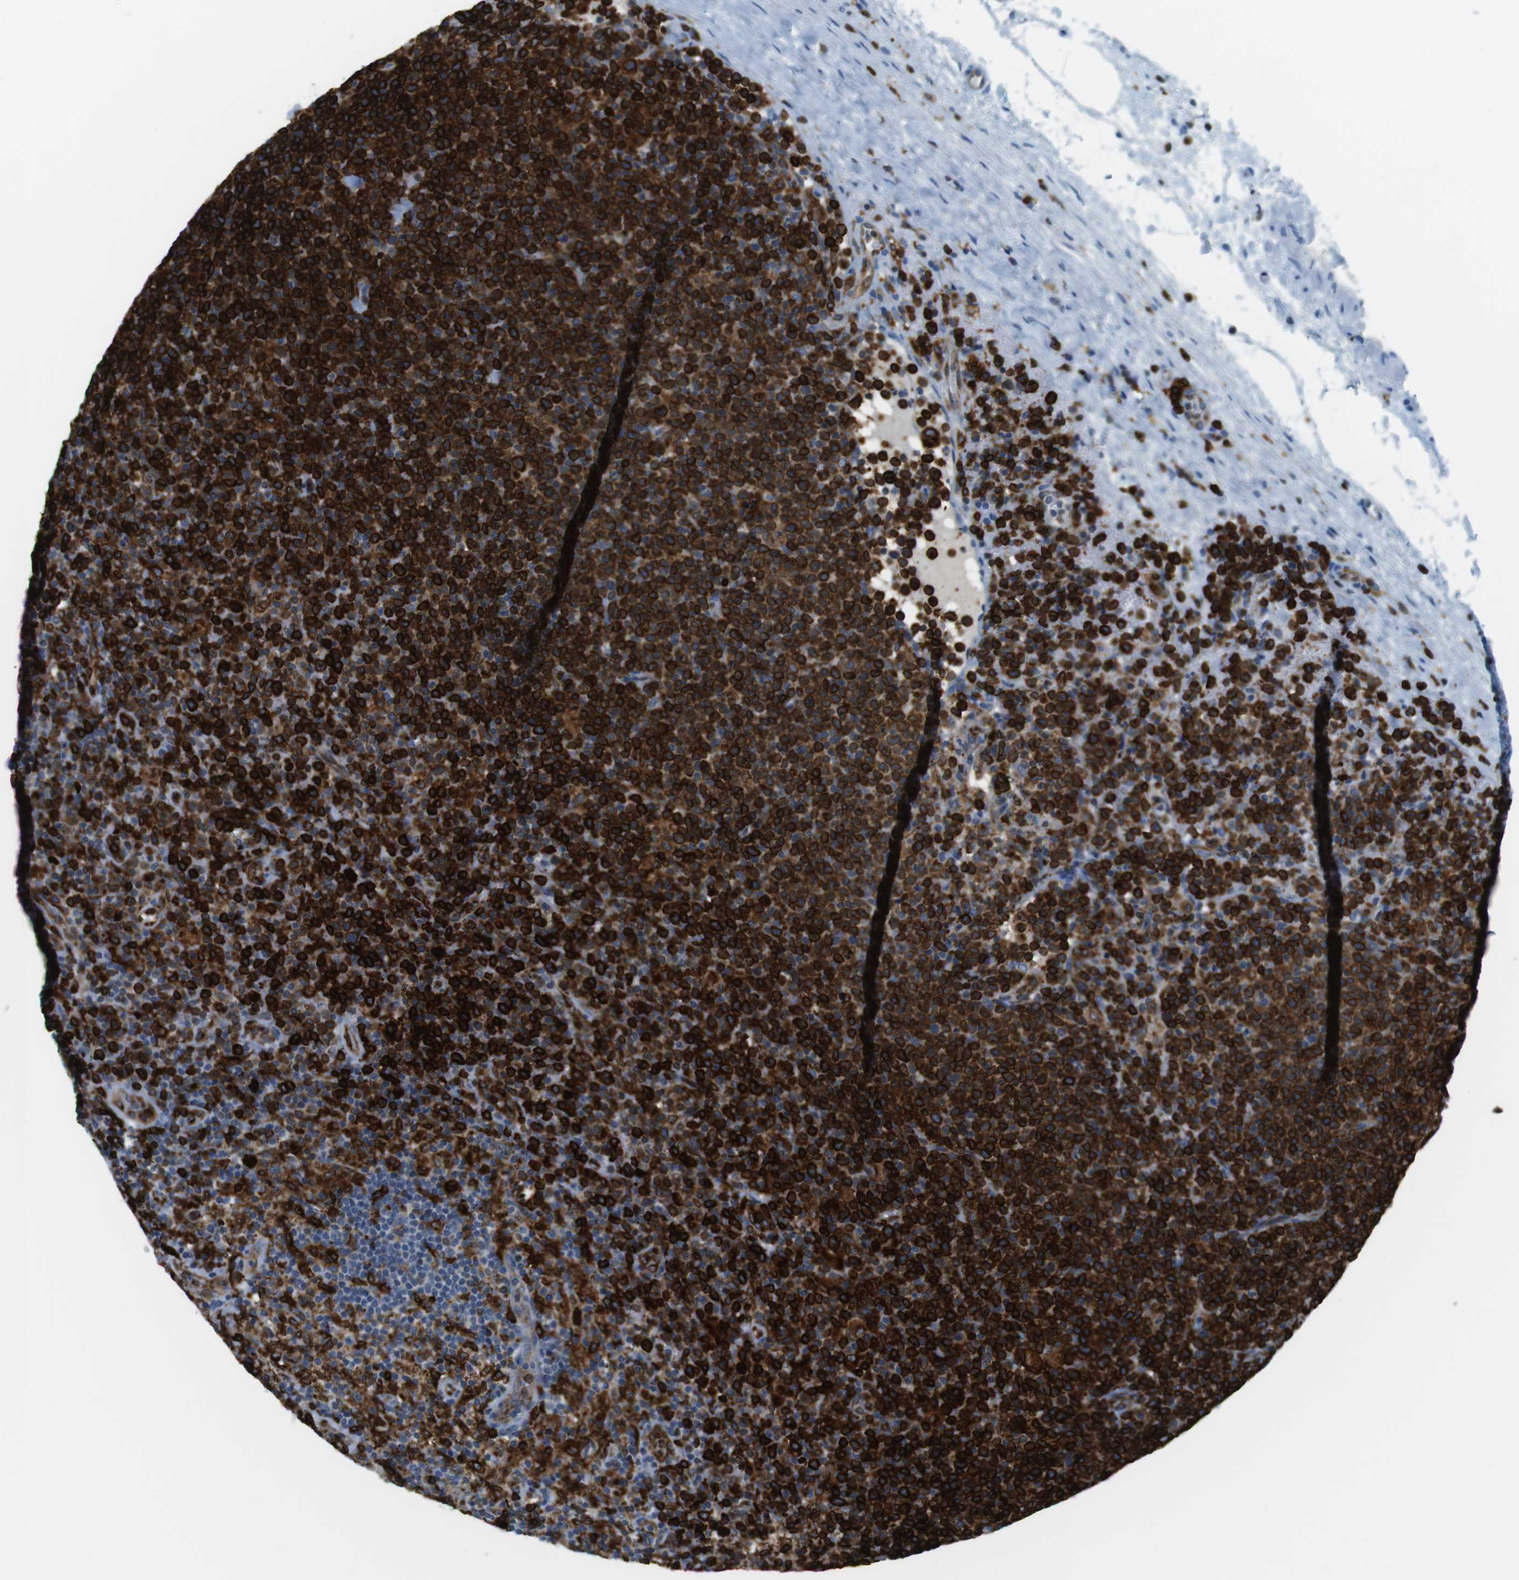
{"staining": {"intensity": "strong", "quantity": "25%-75%", "location": "cytoplasmic/membranous"}, "tissue": "lymphoma", "cell_type": "Tumor cells", "image_type": "cancer", "snomed": [{"axis": "morphology", "description": "Malignant lymphoma, non-Hodgkin's type, High grade"}, {"axis": "topography", "description": "Lymph node"}], "caption": "Protein staining of lymphoma tissue demonstrates strong cytoplasmic/membranous staining in about 25%-75% of tumor cells.", "gene": "CIITA", "patient": {"sex": "male", "age": 61}}